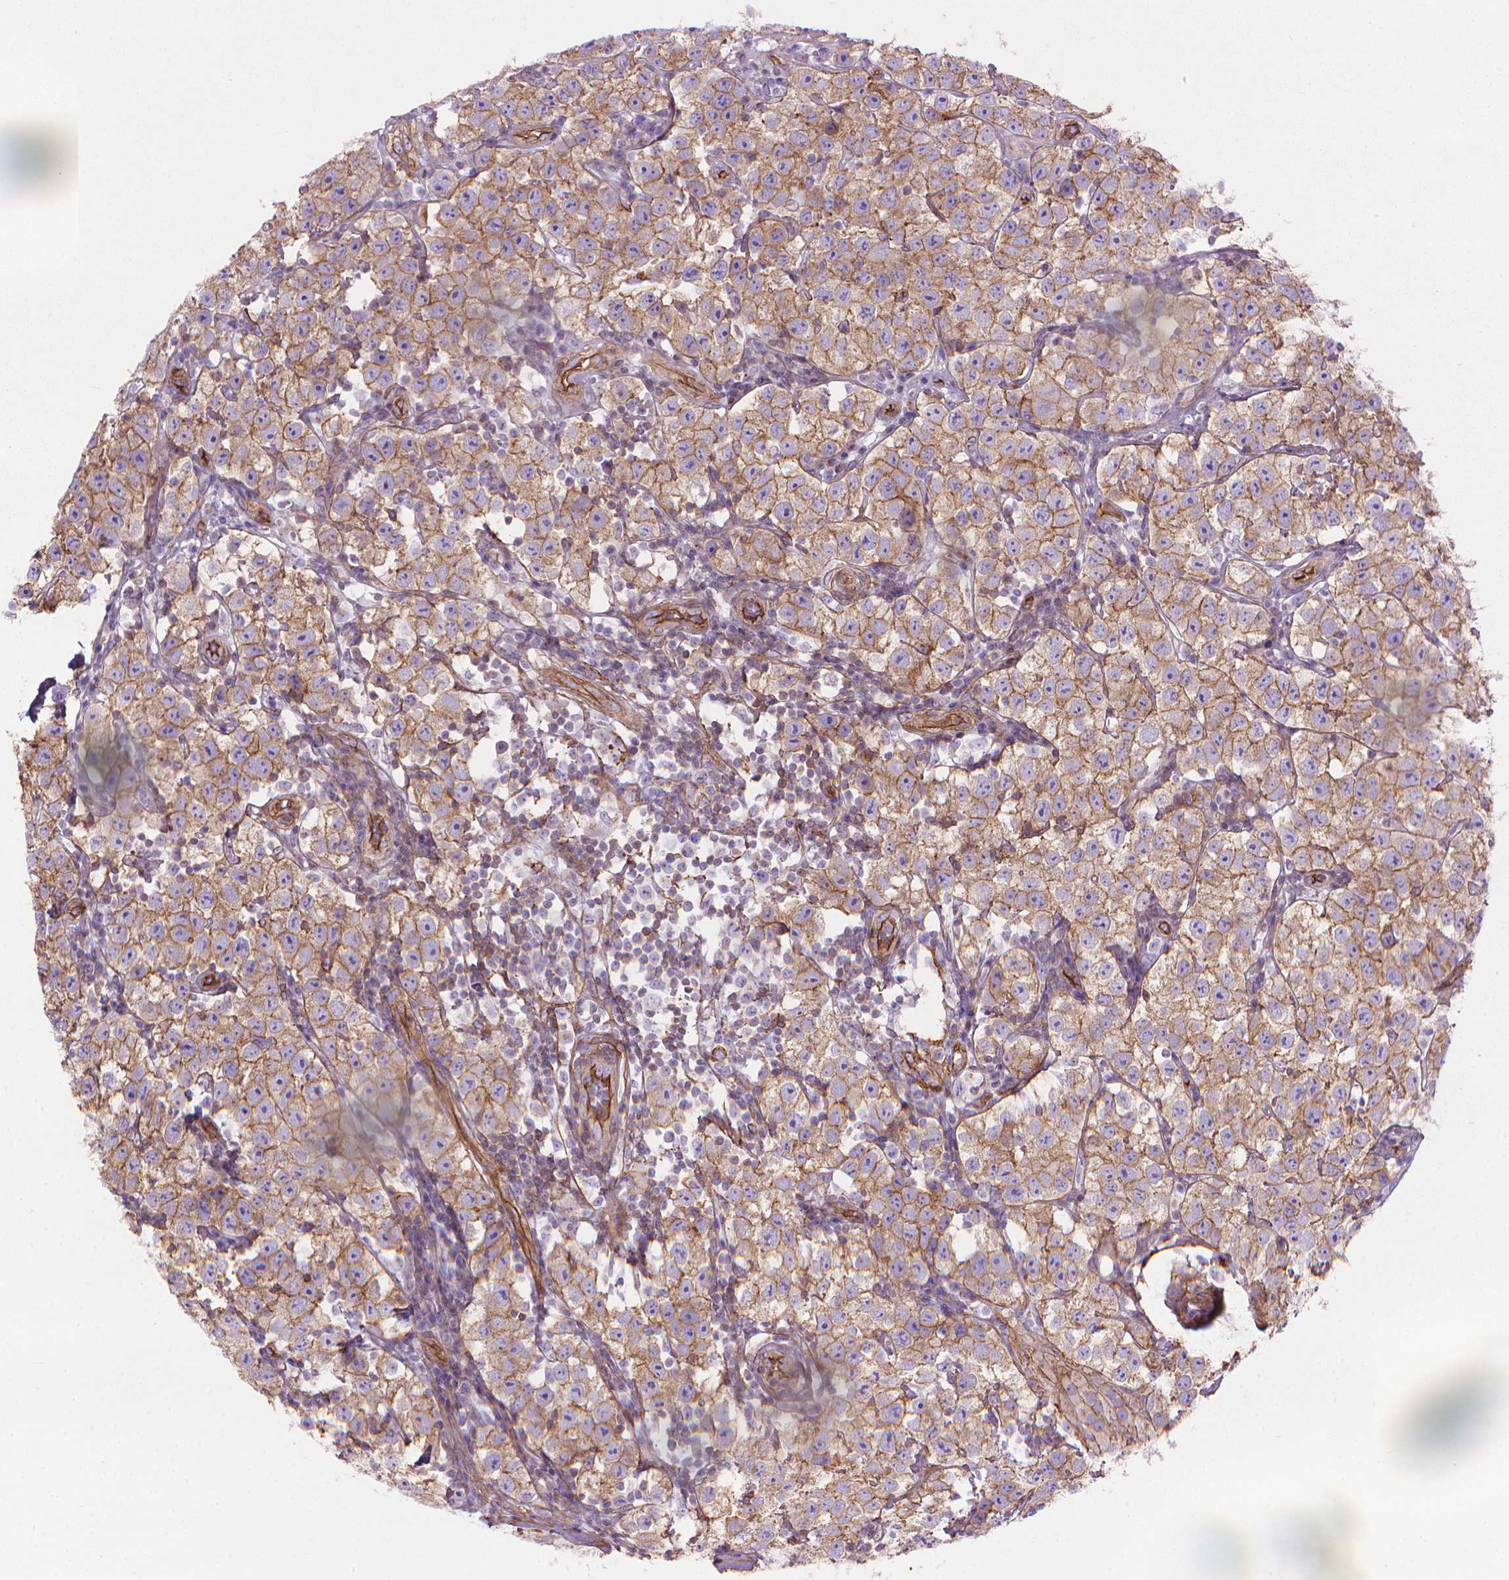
{"staining": {"intensity": "moderate", "quantity": ">75%", "location": "cytoplasmic/membranous"}, "tissue": "testis cancer", "cell_type": "Tumor cells", "image_type": "cancer", "snomed": [{"axis": "morphology", "description": "Seminoma, NOS"}, {"axis": "topography", "description": "Testis"}], "caption": "Tumor cells exhibit moderate cytoplasmic/membranous positivity in about >75% of cells in testis cancer (seminoma).", "gene": "TENT5A", "patient": {"sex": "male", "age": 34}}